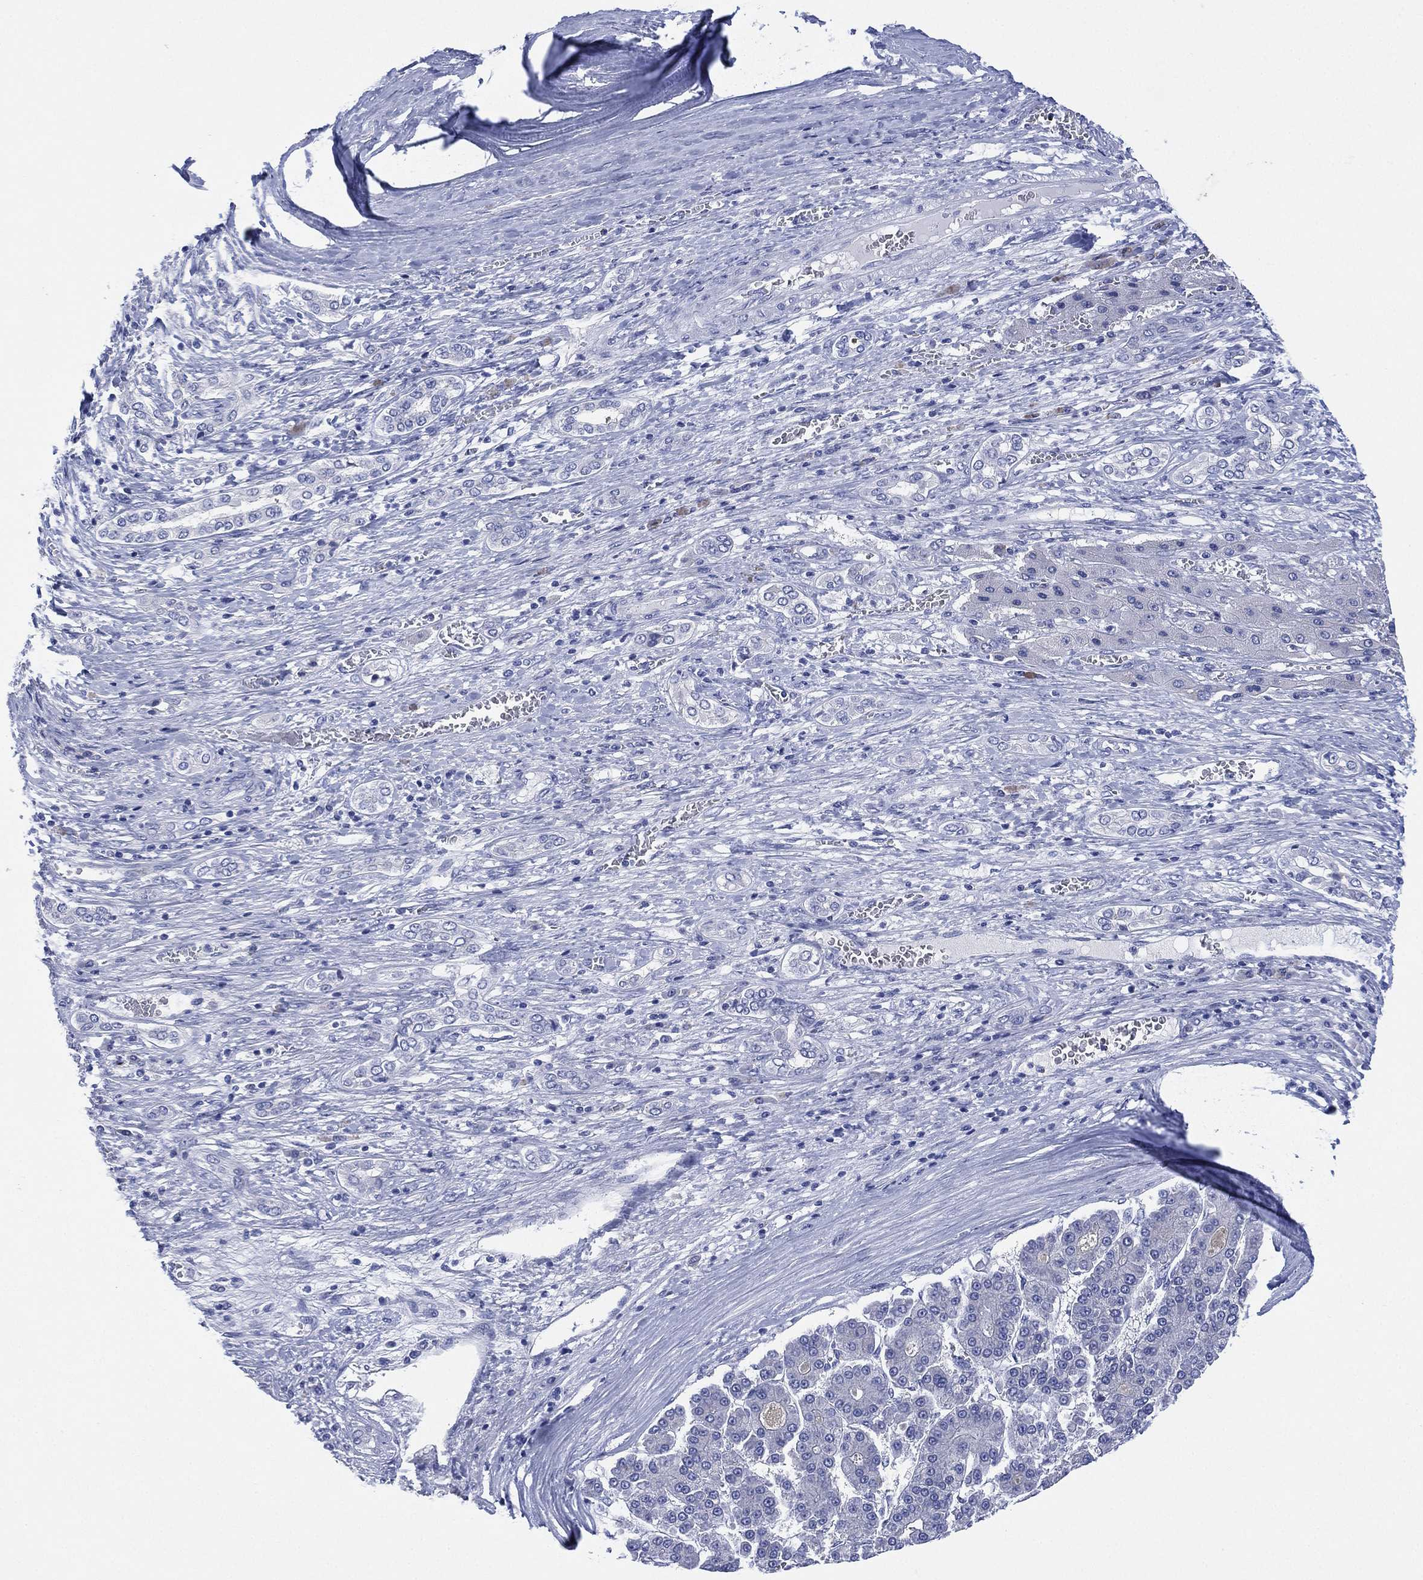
{"staining": {"intensity": "negative", "quantity": "none", "location": "none"}, "tissue": "liver cancer", "cell_type": "Tumor cells", "image_type": "cancer", "snomed": [{"axis": "morphology", "description": "Carcinoma, Hepatocellular, NOS"}, {"axis": "topography", "description": "Liver"}], "caption": "Tumor cells are negative for brown protein staining in liver hepatocellular carcinoma.", "gene": "CHRNA3", "patient": {"sex": "male", "age": 70}}